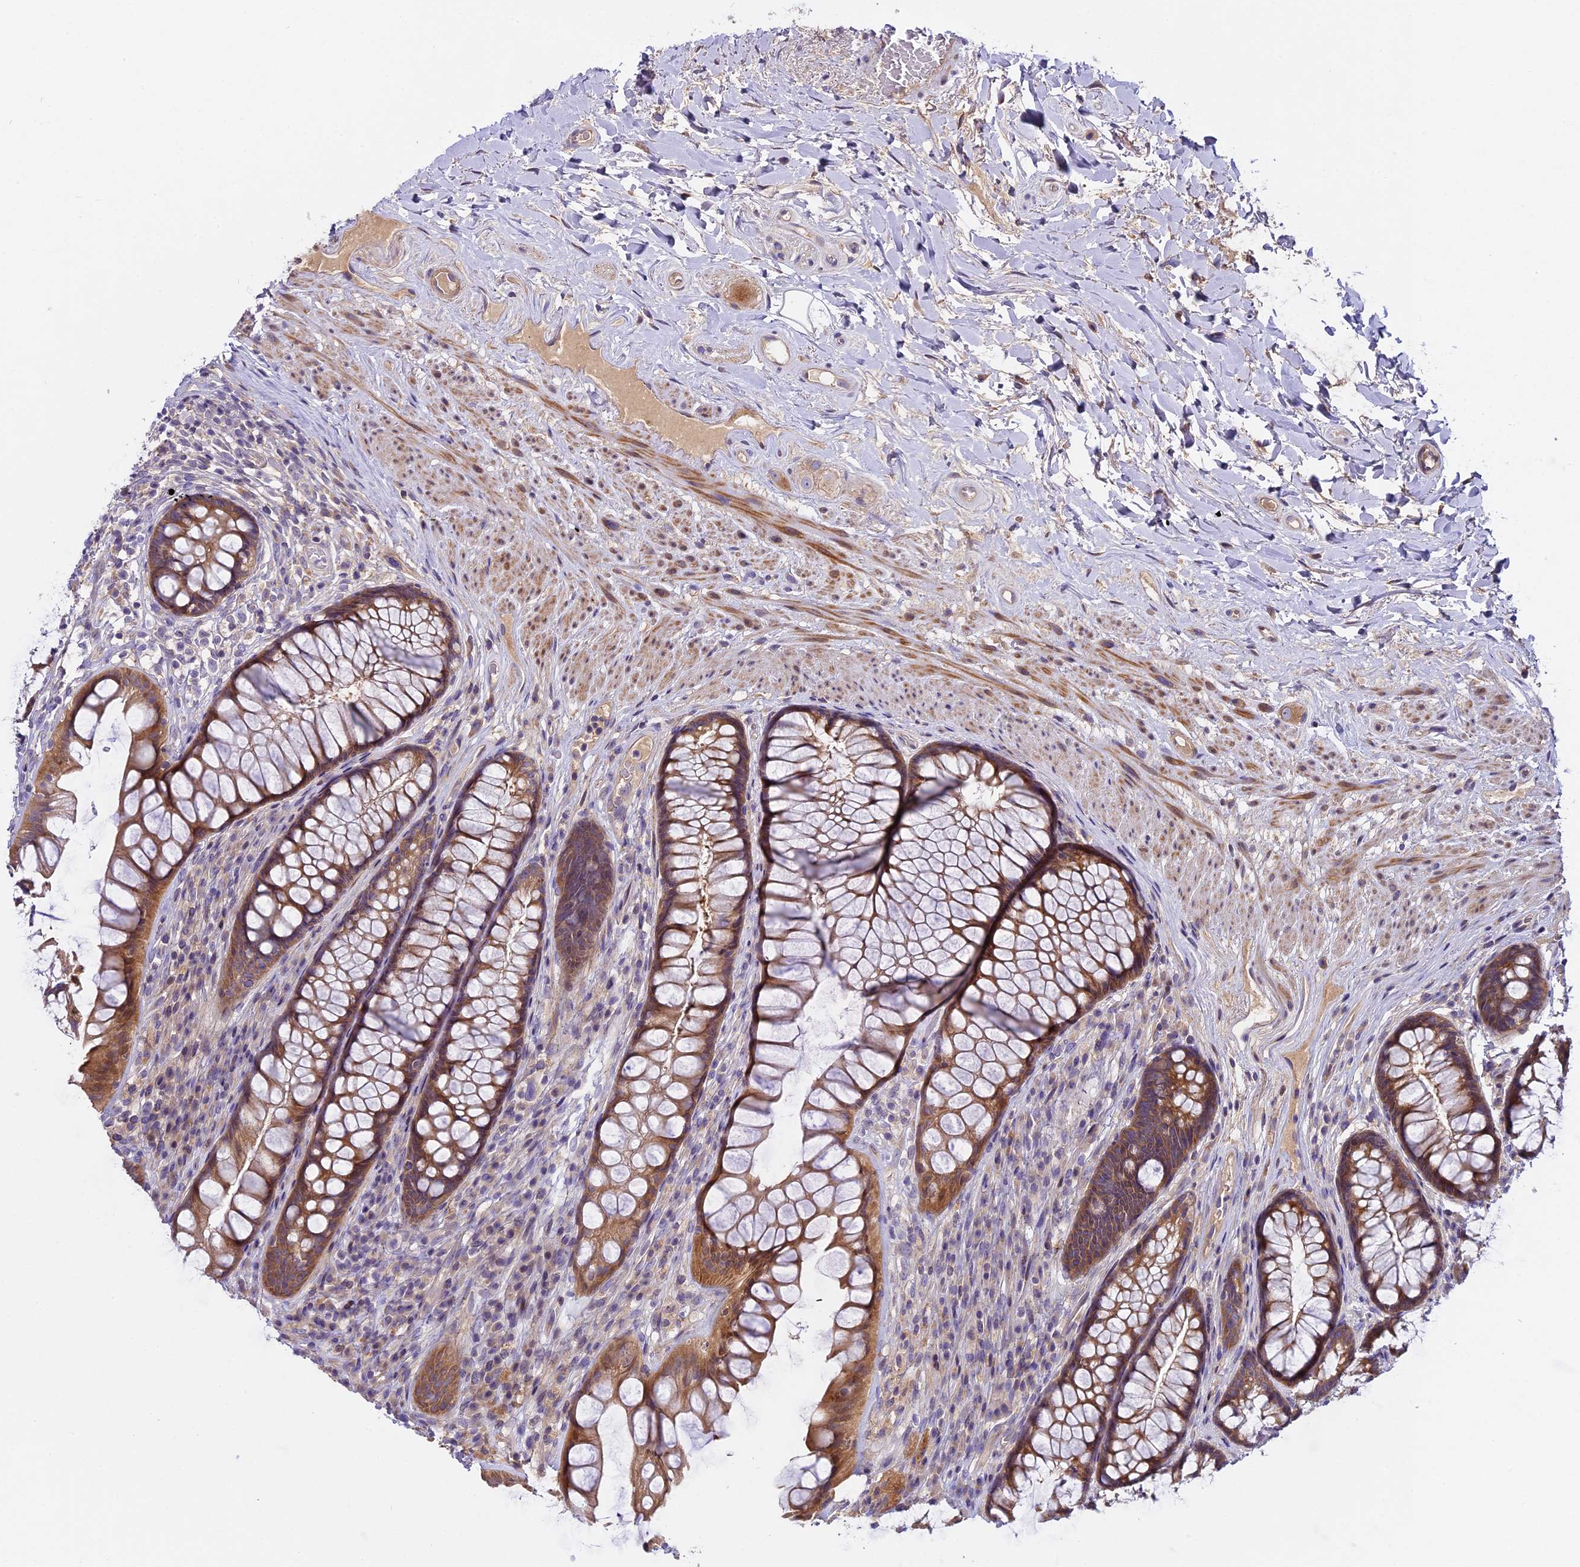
{"staining": {"intensity": "moderate", "quantity": ">75%", "location": "cytoplasmic/membranous"}, "tissue": "rectum", "cell_type": "Glandular cells", "image_type": "normal", "snomed": [{"axis": "morphology", "description": "Normal tissue, NOS"}, {"axis": "topography", "description": "Rectum"}], "caption": "Immunohistochemistry (DAB) staining of normal human rectum exhibits moderate cytoplasmic/membranous protein positivity in about >75% of glandular cells.", "gene": "FAM98C", "patient": {"sex": "male", "age": 74}}